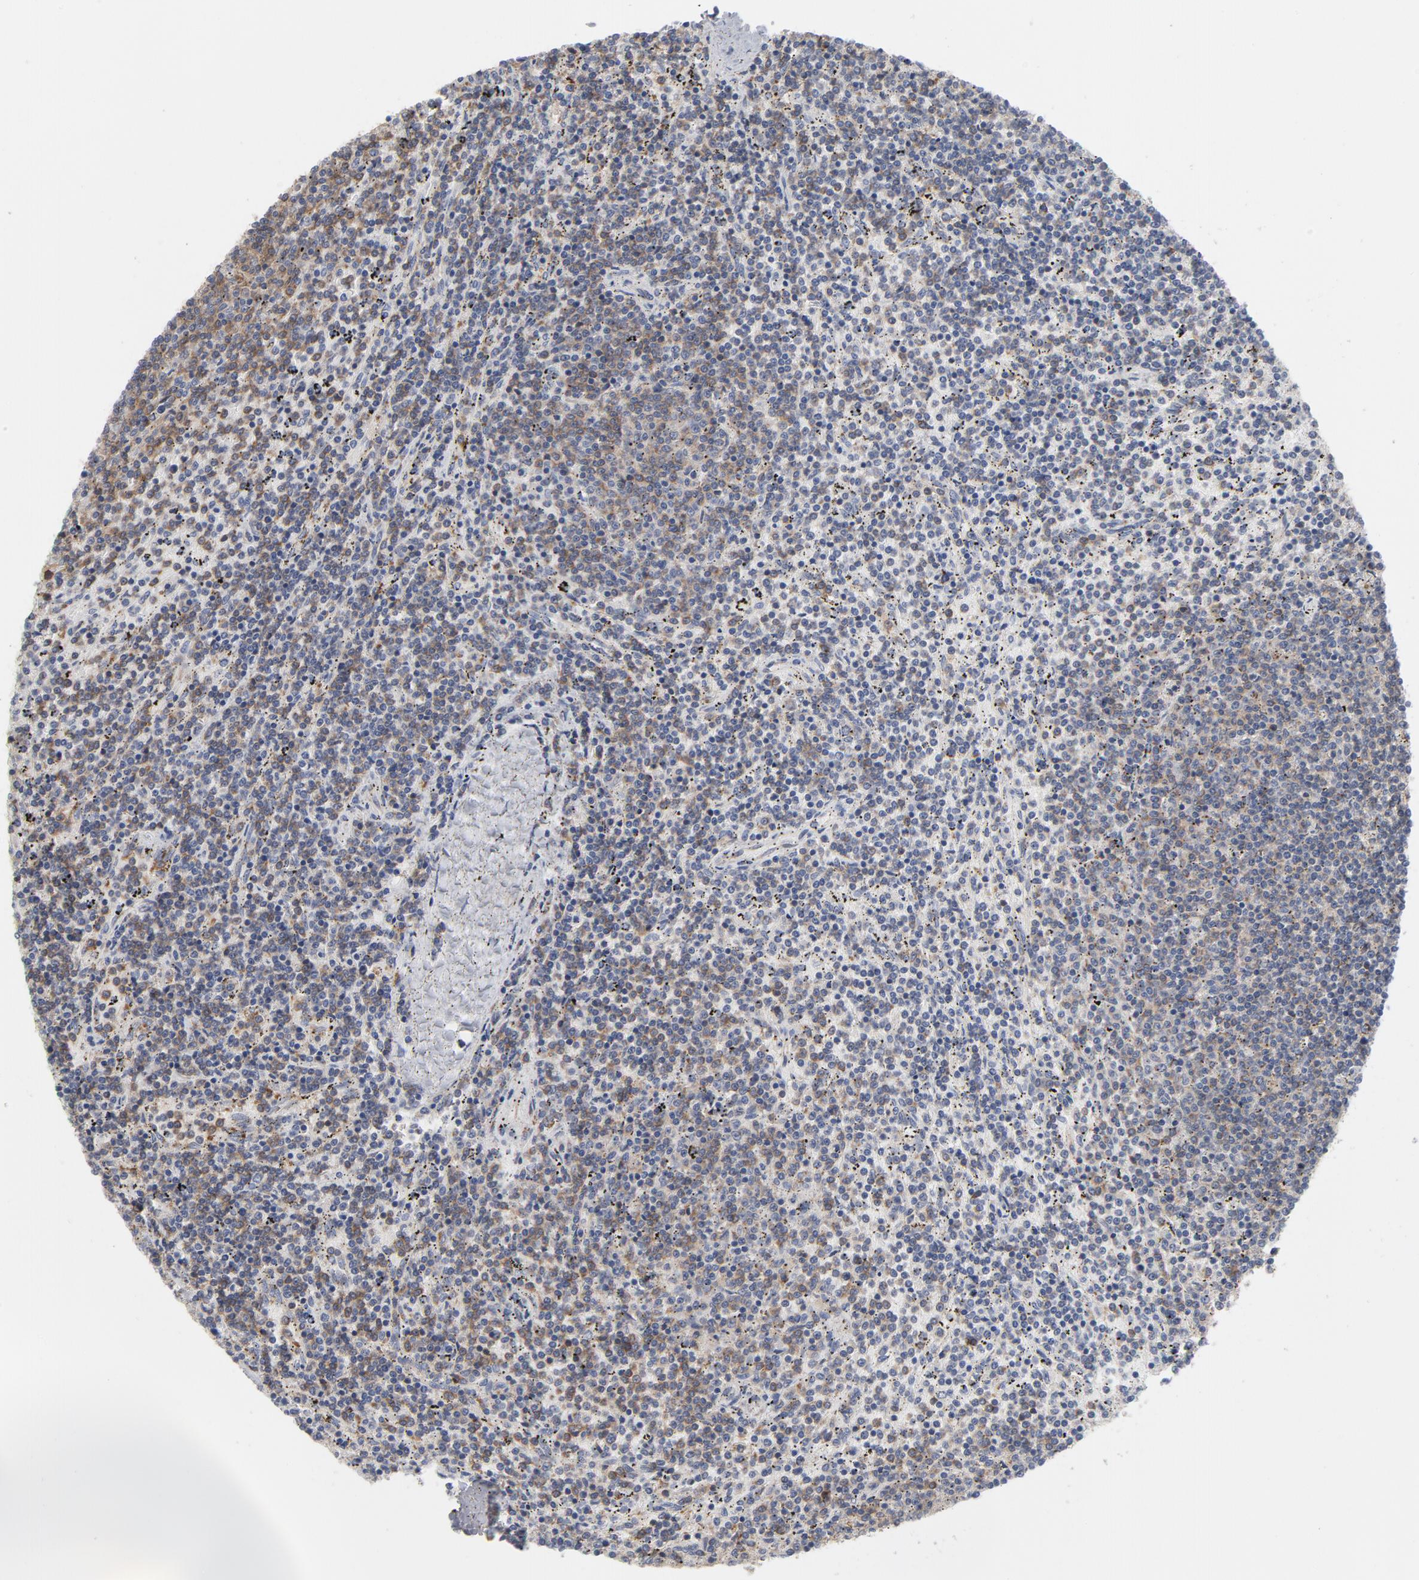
{"staining": {"intensity": "weak", "quantity": "25%-75%", "location": "cytoplasmic/membranous"}, "tissue": "lymphoma", "cell_type": "Tumor cells", "image_type": "cancer", "snomed": [{"axis": "morphology", "description": "Malignant lymphoma, non-Hodgkin's type, Low grade"}, {"axis": "topography", "description": "Spleen"}], "caption": "An image showing weak cytoplasmic/membranous expression in about 25%-75% of tumor cells in lymphoma, as visualized by brown immunohistochemical staining.", "gene": "OXA1L", "patient": {"sex": "female", "age": 50}}